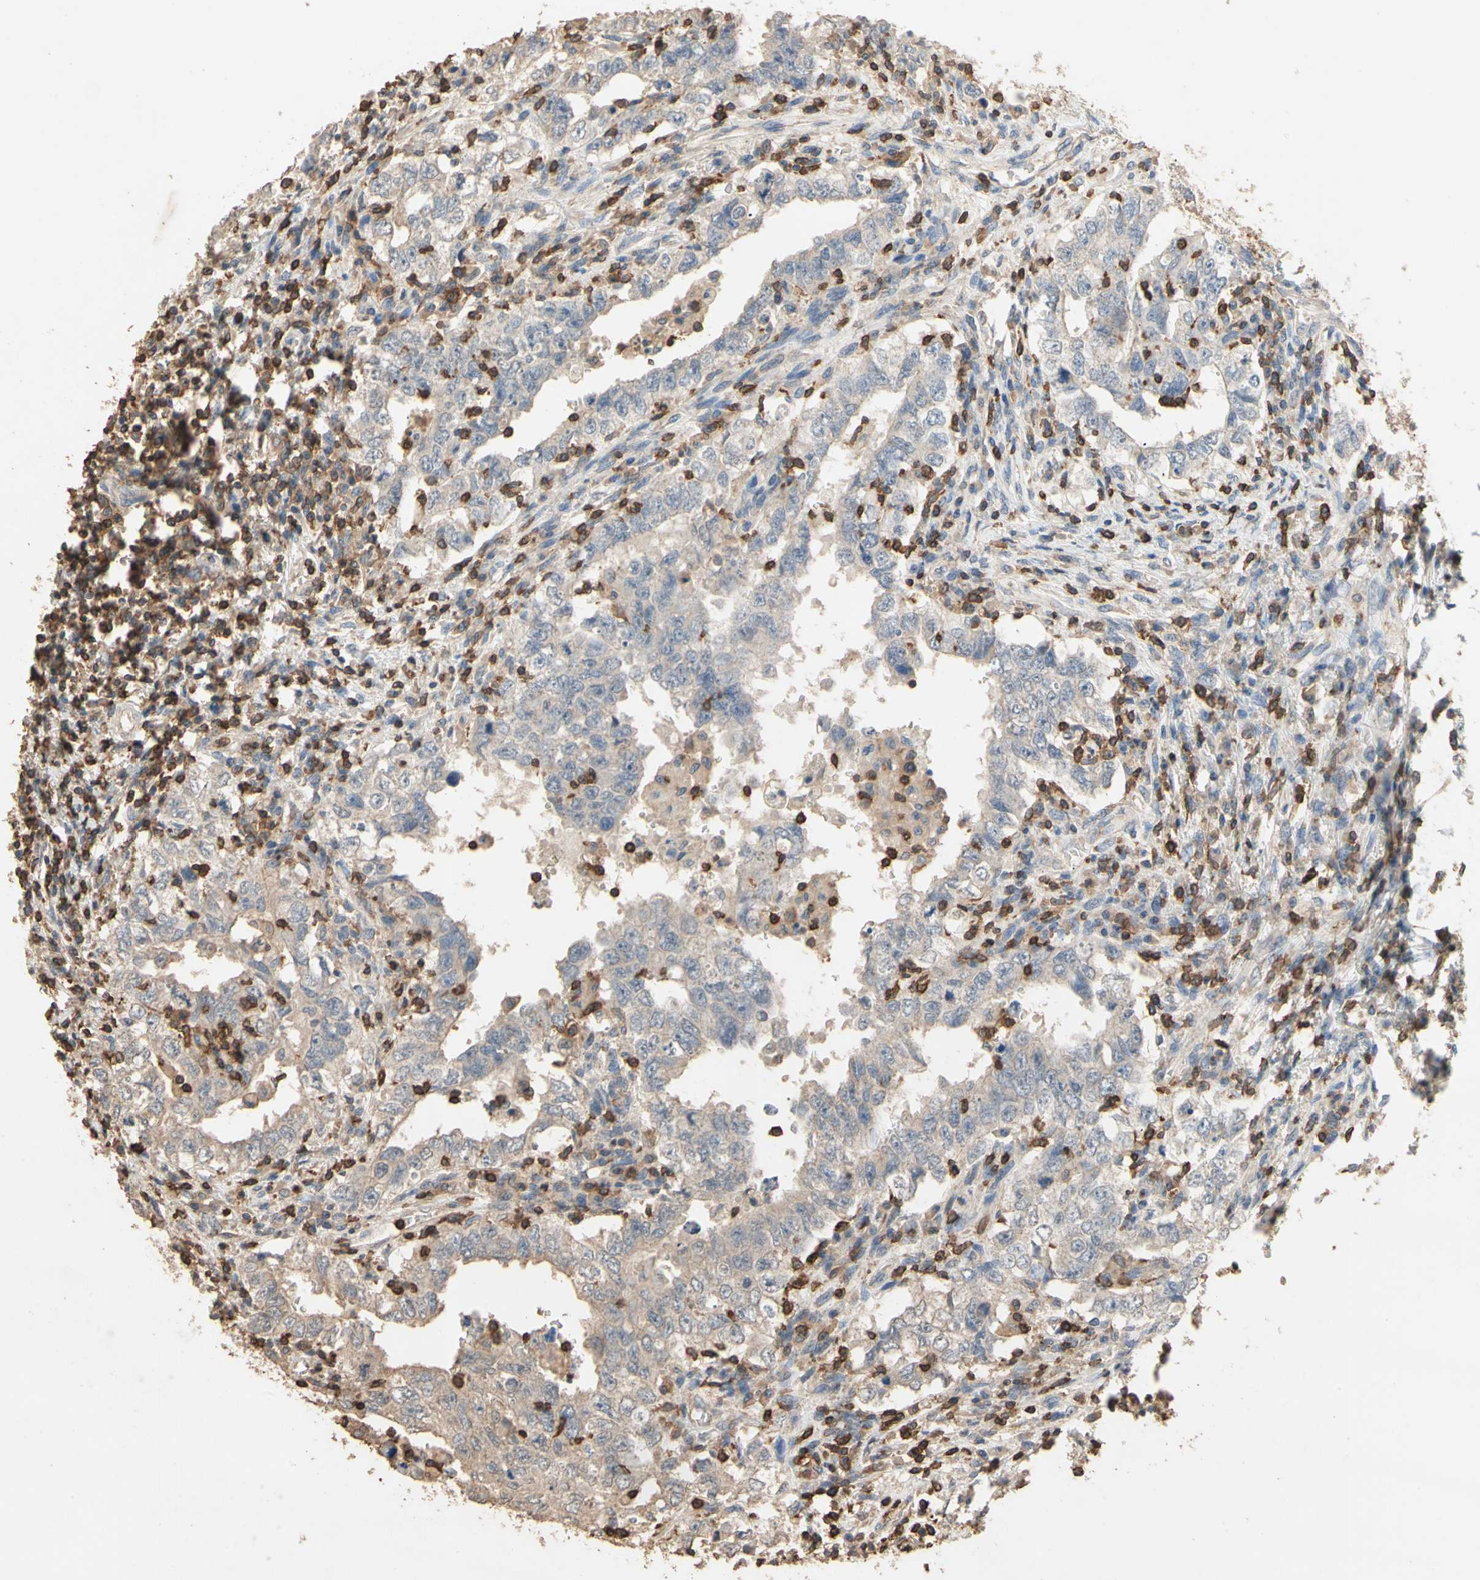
{"staining": {"intensity": "weak", "quantity": "<25%", "location": "cytoplasmic/membranous"}, "tissue": "testis cancer", "cell_type": "Tumor cells", "image_type": "cancer", "snomed": [{"axis": "morphology", "description": "Carcinoma, Embryonal, NOS"}, {"axis": "topography", "description": "Testis"}], "caption": "A high-resolution image shows immunohistochemistry staining of testis cancer, which reveals no significant staining in tumor cells.", "gene": "MAP3K10", "patient": {"sex": "male", "age": 26}}